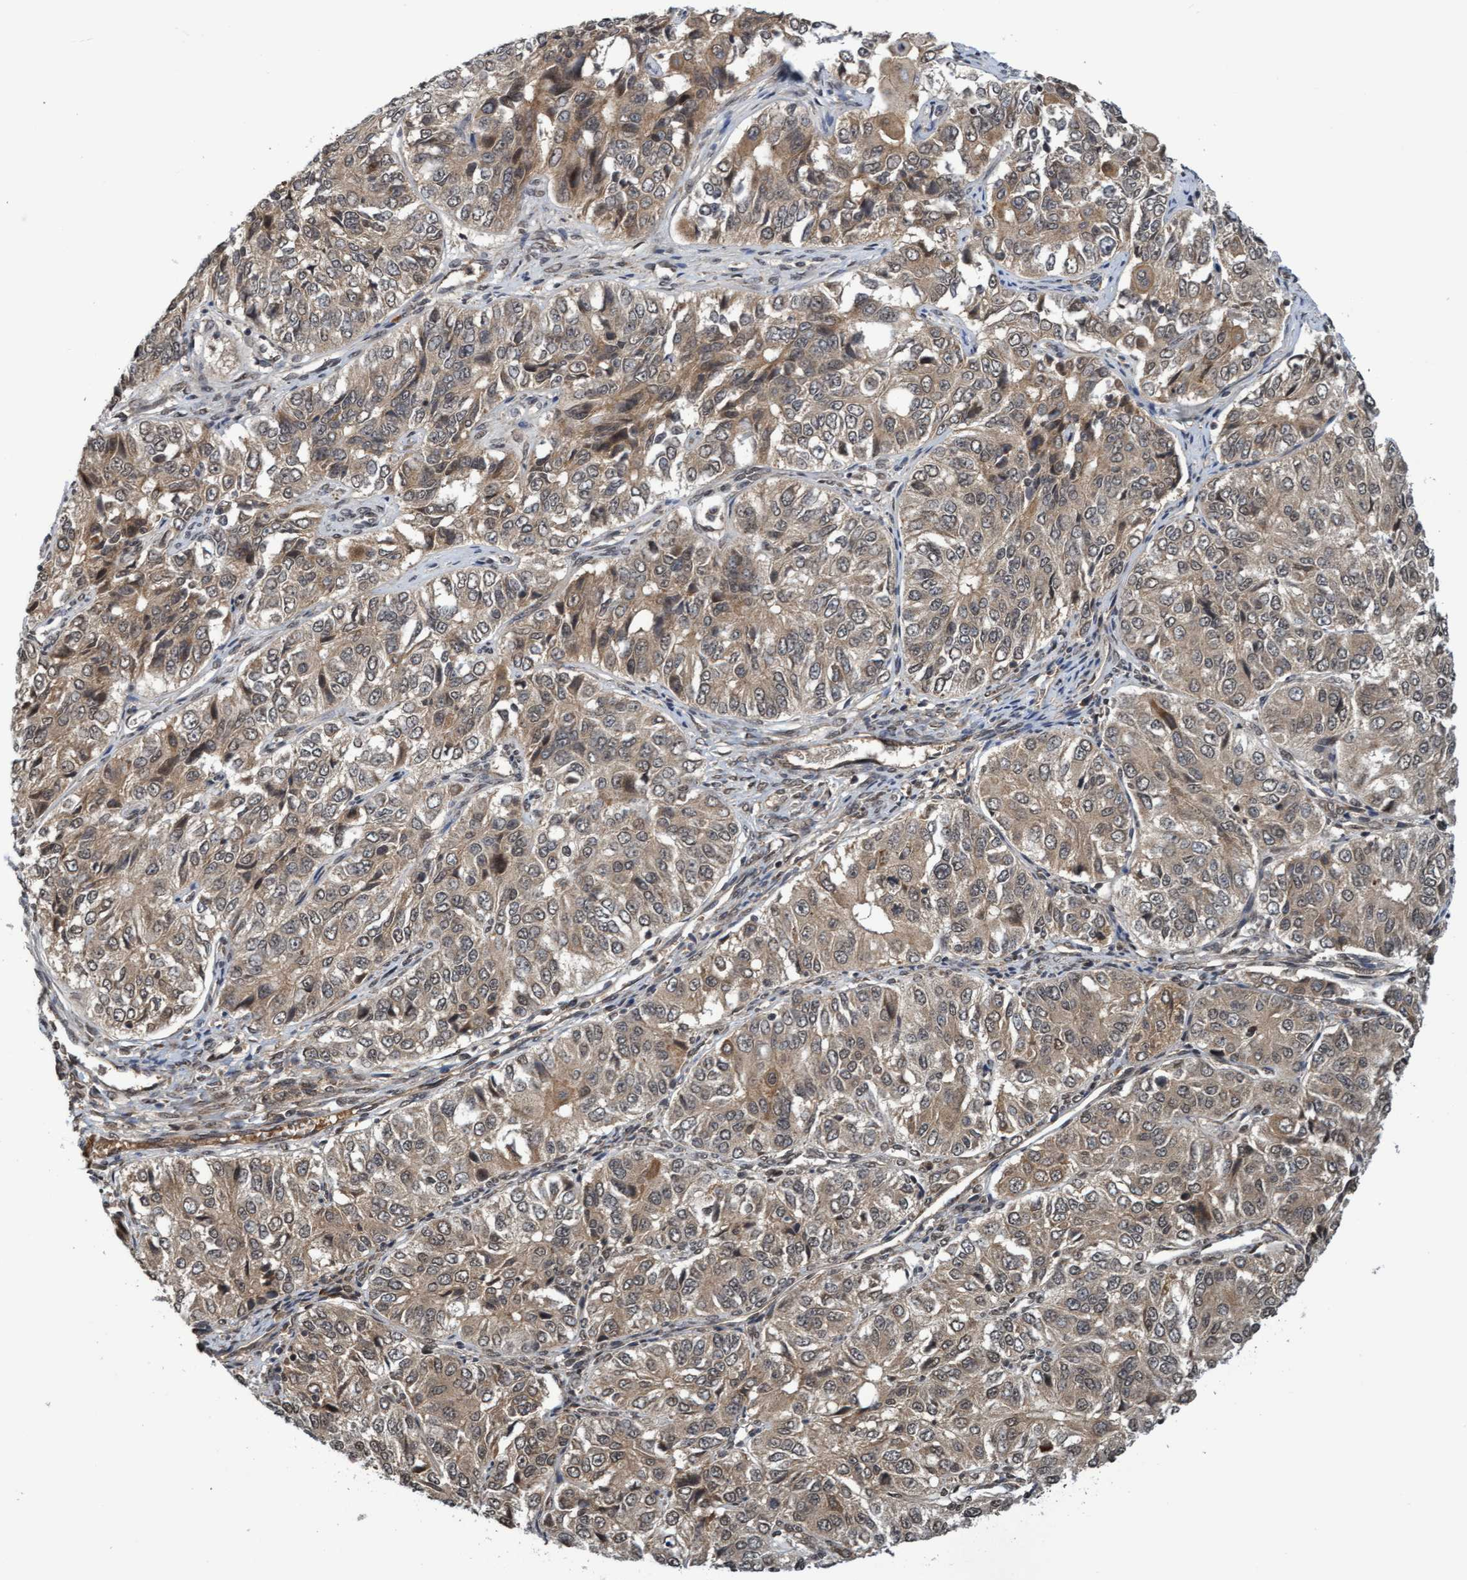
{"staining": {"intensity": "moderate", "quantity": ">75%", "location": "cytoplasmic/membranous"}, "tissue": "ovarian cancer", "cell_type": "Tumor cells", "image_type": "cancer", "snomed": [{"axis": "morphology", "description": "Carcinoma, endometroid"}, {"axis": "topography", "description": "Ovary"}], "caption": "Protein expression analysis of endometroid carcinoma (ovarian) exhibits moderate cytoplasmic/membranous expression in about >75% of tumor cells. (DAB IHC with brightfield microscopy, high magnification).", "gene": "WASF1", "patient": {"sex": "female", "age": 51}}